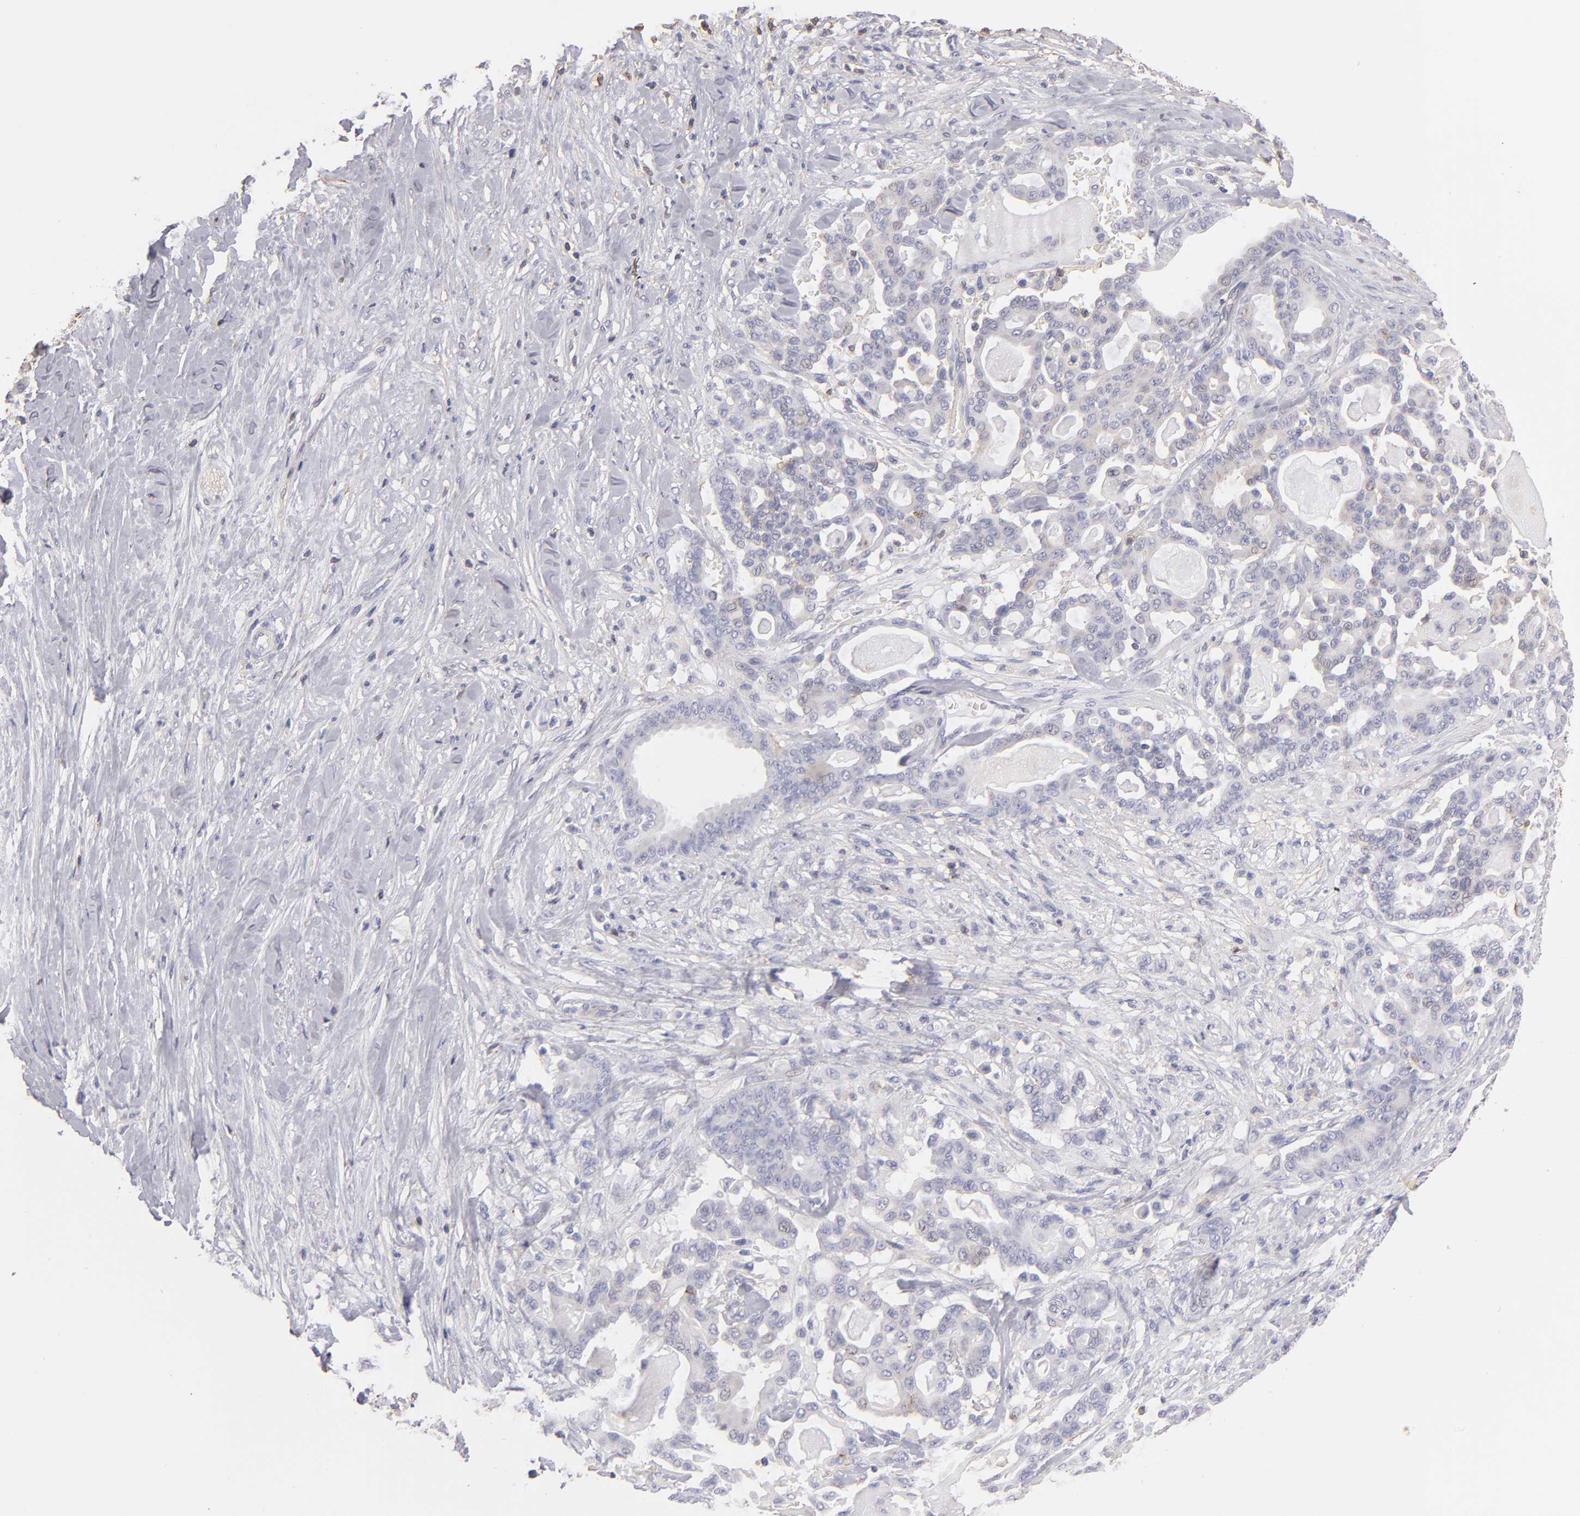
{"staining": {"intensity": "moderate", "quantity": "<25%", "location": "cytoplasmic/membranous"}, "tissue": "pancreatic cancer", "cell_type": "Tumor cells", "image_type": "cancer", "snomed": [{"axis": "morphology", "description": "Adenocarcinoma, NOS"}, {"axis": "topography", "description": "Pancreas"}], "caption": "Pancreatic cancer was stained to show a protein in brown. There is low levels of moderate cytoplasmic/membranous expression in about <25% of tumor cells. (DAB IHC, brown staining for protein, blue staining for nuclei).", "gene": "ABCB1", "patient": {"sex": "male", "age": 63}}